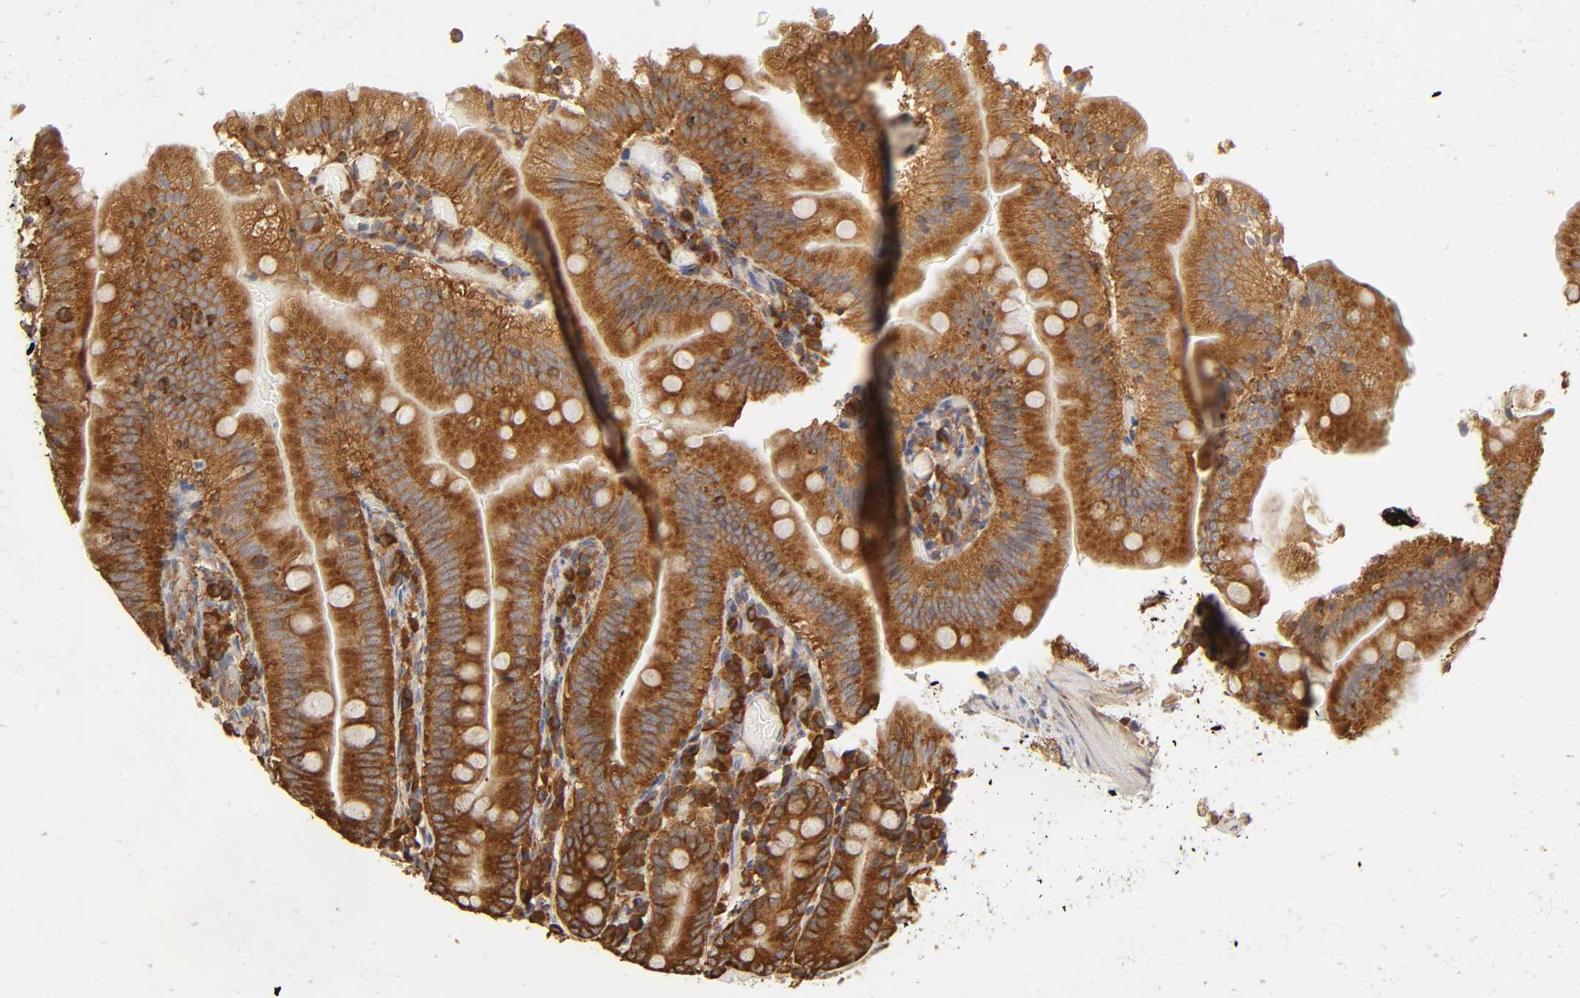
{"staining": {"intensity": "strong", "quantity": ">75%", "location": "cytoplasmic/membranous"}, "tissue": "small intestine", "cell_type": "Glandular cells", "image_type": "normal", "snomed": [{"axis": "morphology", "description": "Normal tissue, NOS"}, {"axis": "topography", "description": "Small intestine"}], "caption": "Small intestine stained for a protein displays strong cytoplasmic/membranous positivity in glandular cells. (Stains: DAB (3,3'-diaminobenzidine) in brown, nuclei in blue, Microscopy: brightfield microscopy at high magnification).", "gene": "RPL14", "patient": {"sex": "male", "age": 71}}